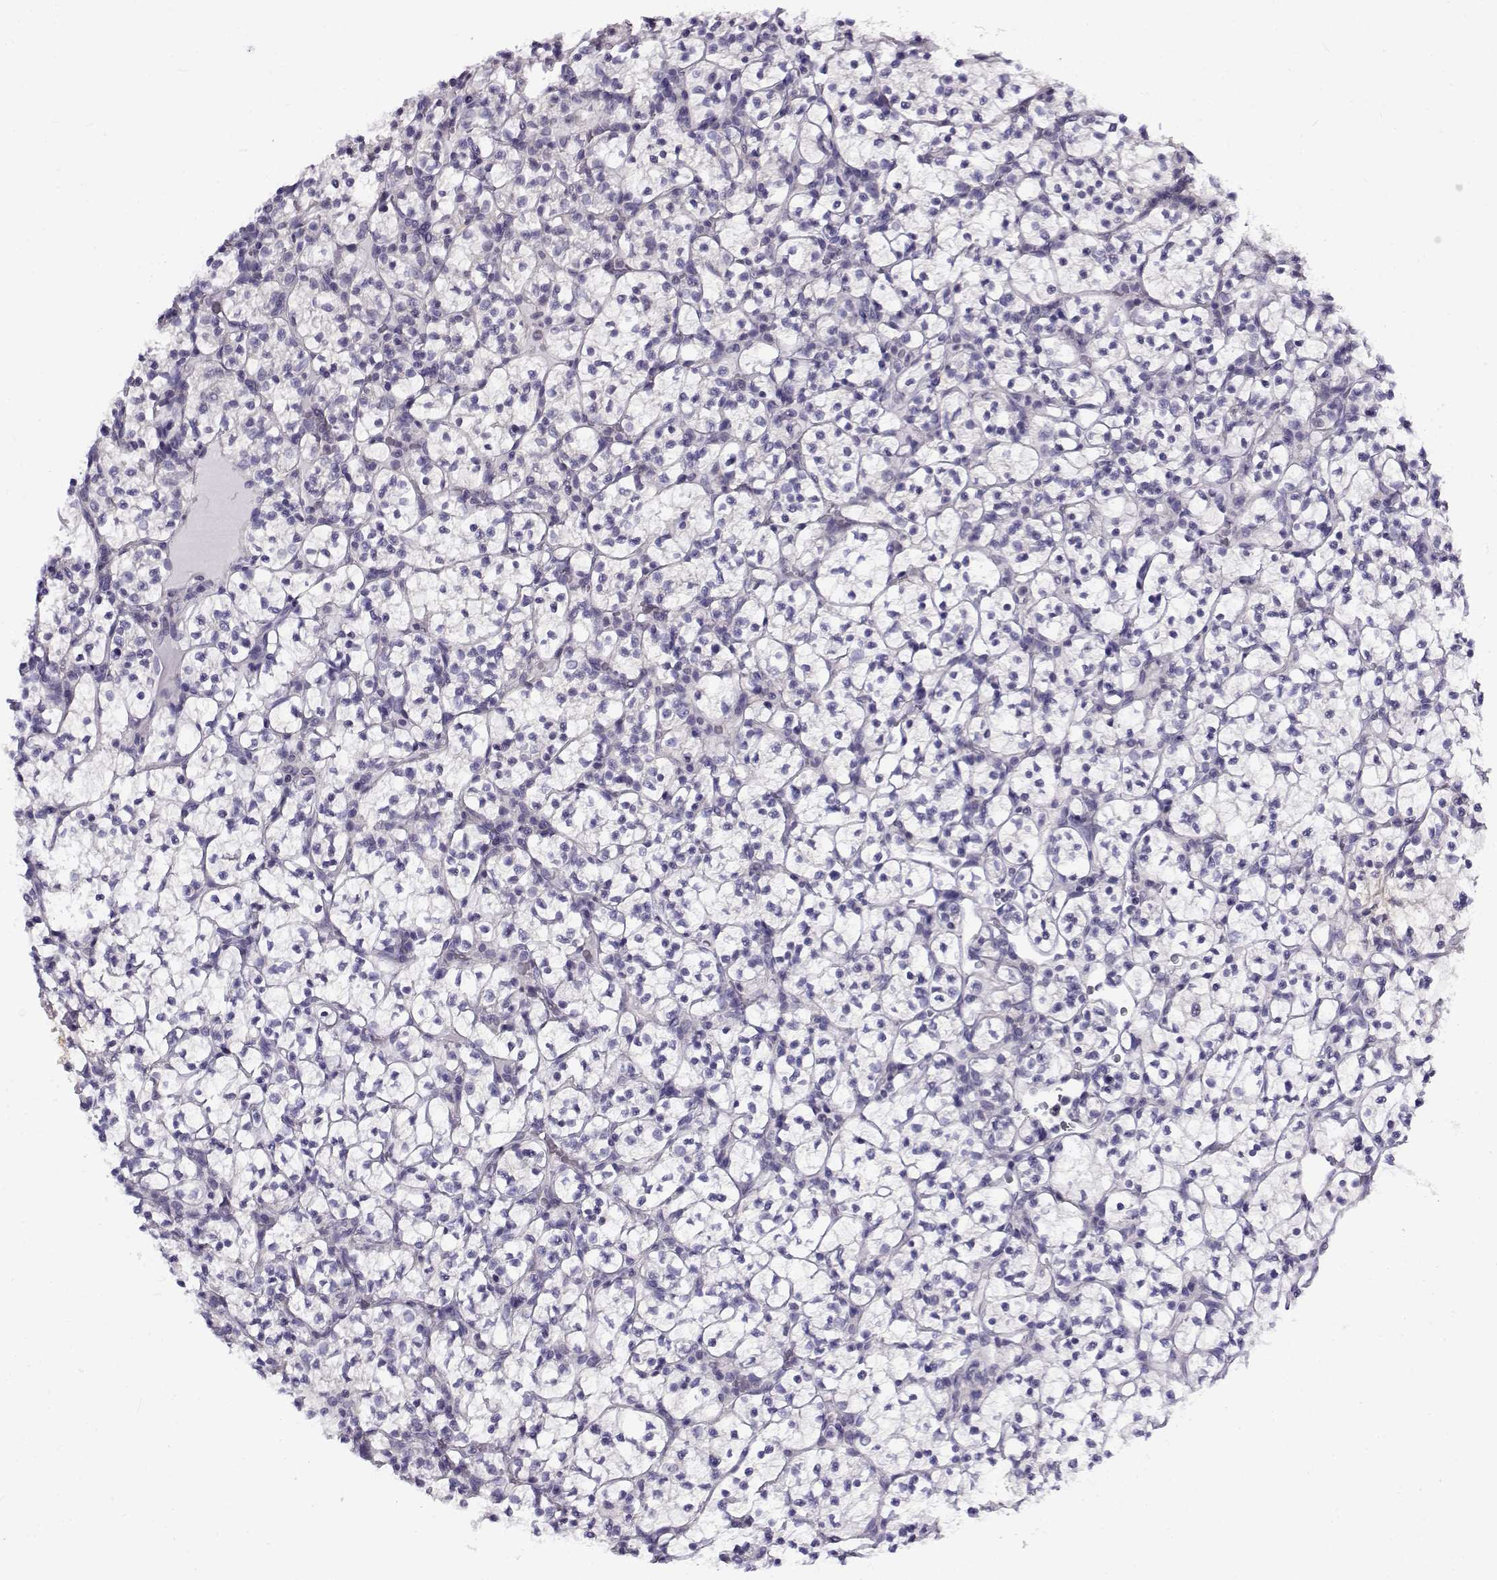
{"staining": {"intensity": "negative", "quantity": "none", "location": "none"}, "tissue": "renal cancer", "cell_type": "Tumor cells", "image_type": "cancer", "snomed": [{"axis": "morphology", "description": "Adenocarcinoma, NOS"}, {"axis": "topography", "description": "Kidney"}], "caption": "Tumor cells are negative for protein expression in human renal adenocarcinoma.", "gene": "FEZF1", "patient": {"sex": "female", "age": 89}}